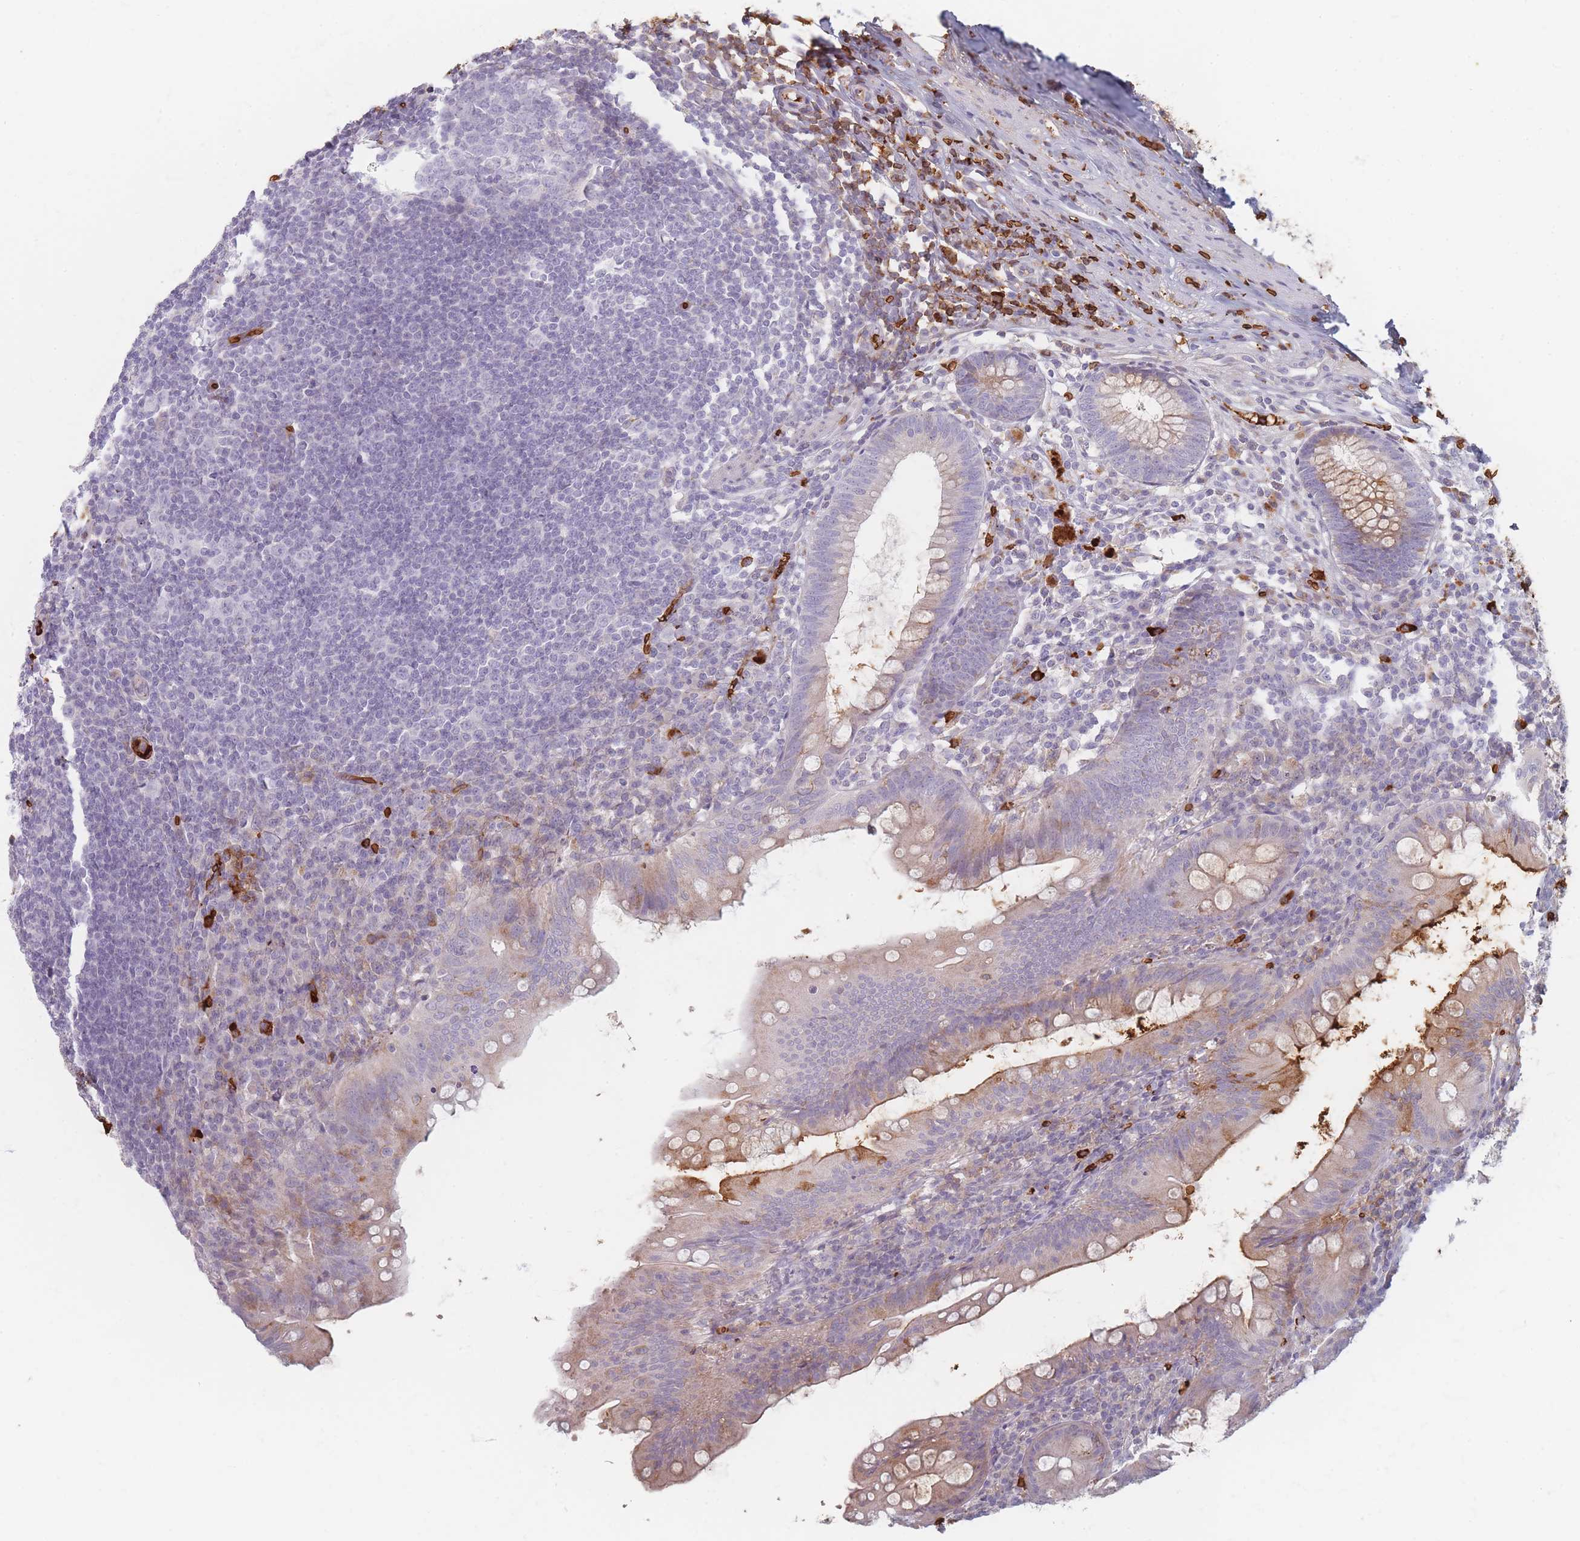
{"staining": {"intensity": "weak", "quantity": "25%-75%", "location": "cytoplasmic/membranous"}, "tissue": "appendix", "cell_type": "Glandular cells", "image_type": "normal", "snomed": [{"axis": "morphology", "description": "Normal tissue, NOS"}, {"axis": "topography", "description": "Appendix"}], "caption": "Immunohistochemical staining of benign appendix reveals low levels of weak cytoplasmic/membranous staining in approximately 25%-75% of glandular cells.", "gene": "SLC2A6", "patient": {"sex": "male", "age": 56}}